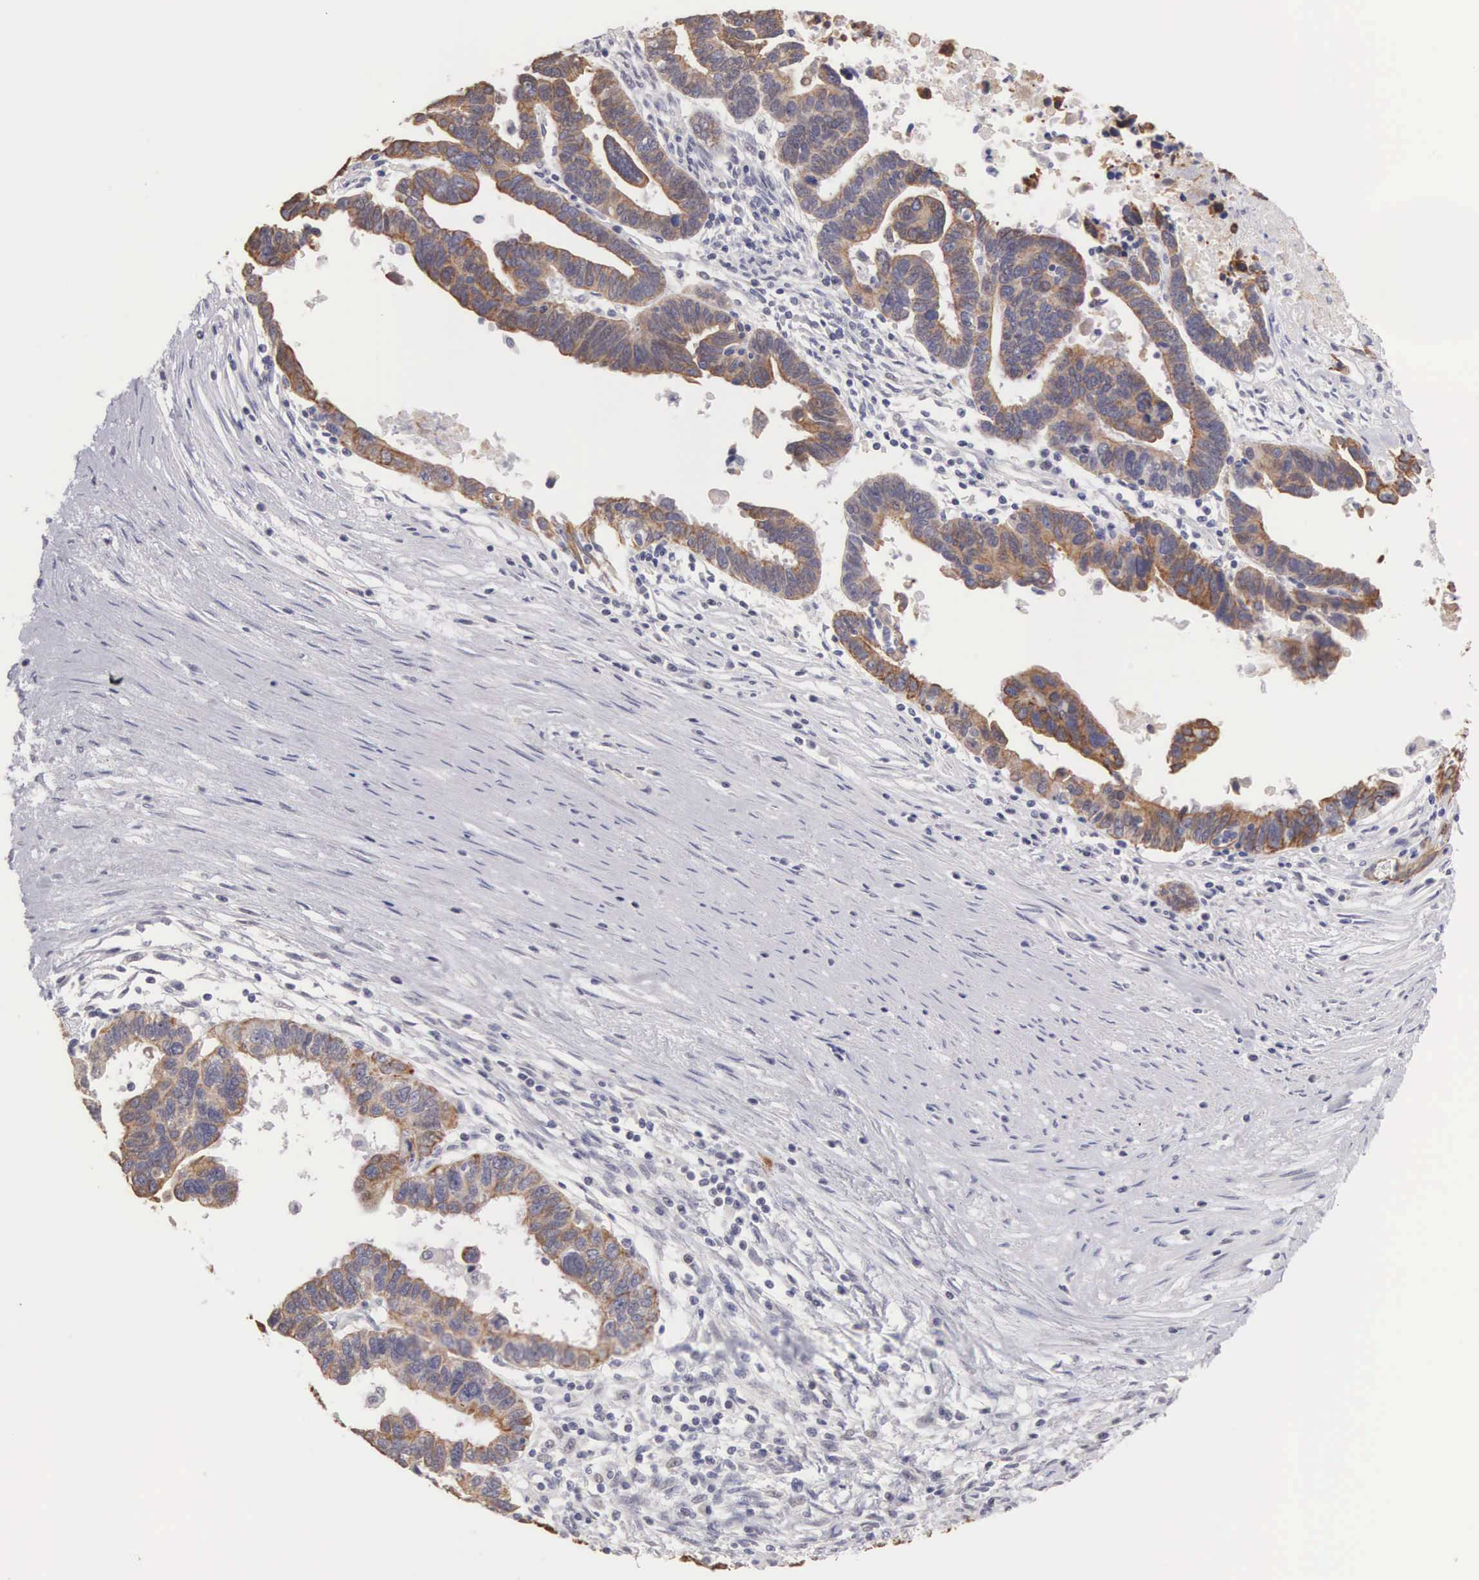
{"staining": {"intensity": "moderate", "quantity": ">75%", "location": "cytoplasmic/membranous"}, "tissue": "ovarian cancer", "cell_type": "Tumor cells", "image_type": "cancer", "snomed": [{"axis": "morphology", "description": "Carcinoma, endometroid"}, {"axis": "morphology", "description": "Cystadenocarcinoma, serous, NOS"}, {"axis": "topography", "description": "Ovary"}], "caption": "Immunohistochemical staining of ovarian cancer (endometroid carcinoma) shows medium levels of moderate cytoplasmic/membranous protein expression in approximately >75% of tumor cells. (DAB (3,3'-diaminobenzidine) IHC with brightfield microscopy, high magnification).", "gene": "PIR", "patient": {"sex": "female", "age": 45}}